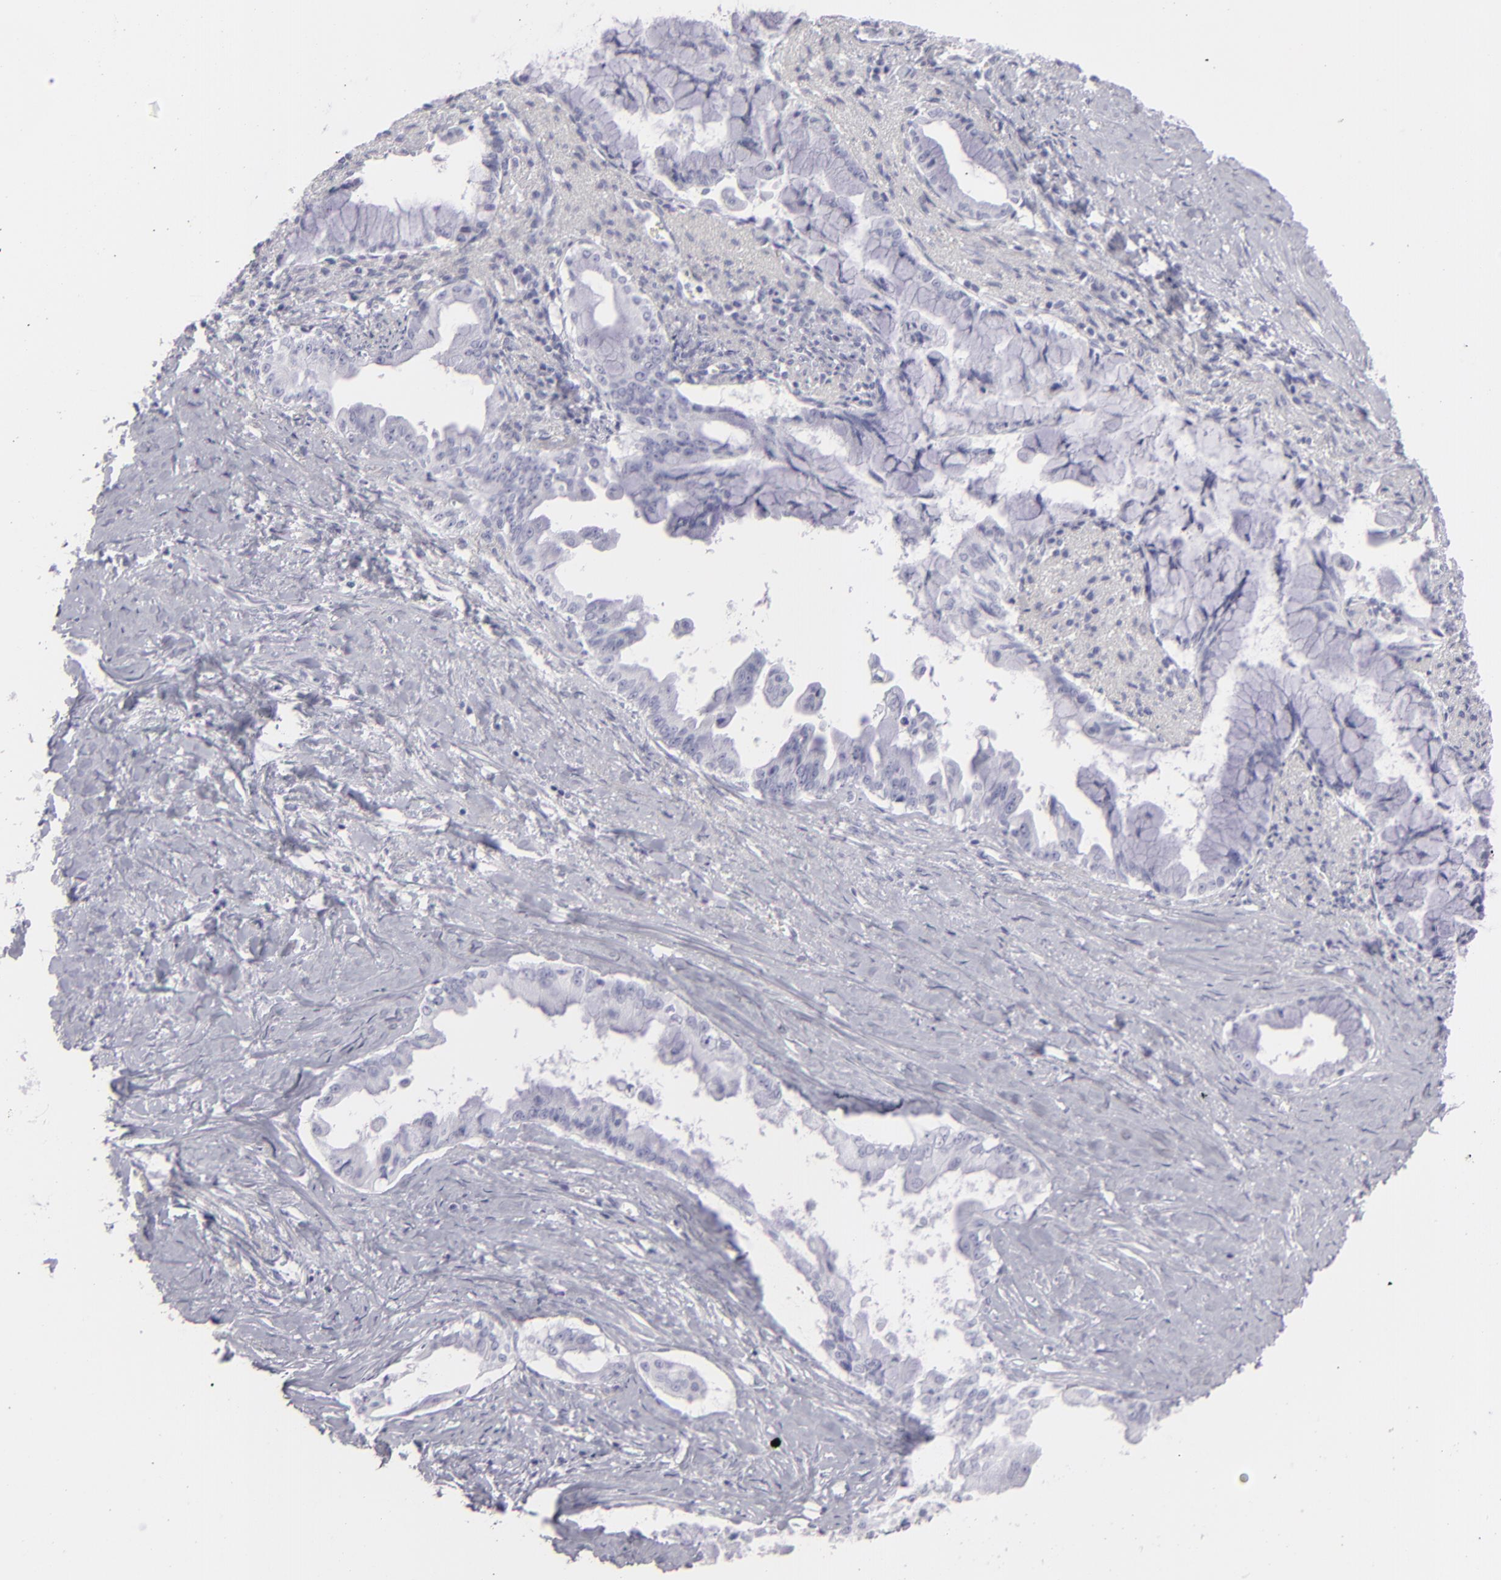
{"staining": {"intensity": "negative", "quantity": "none", "location": "none"}, "tissue": "pancreatic cancer", "cell_type": "Tumor cells", "image_type": "cancer", "snomed": [{"axis": "morphology", "description": "Adenocarcinoma, NOS"}, {"axis": "topography", "description": "Pancreas"}], "caption": "Tumor cells are negative for brown protein staining in adenocarcinoma (pancreatic).", "gene": "FLG", "patient": {"sex": "male", "age": 59}}